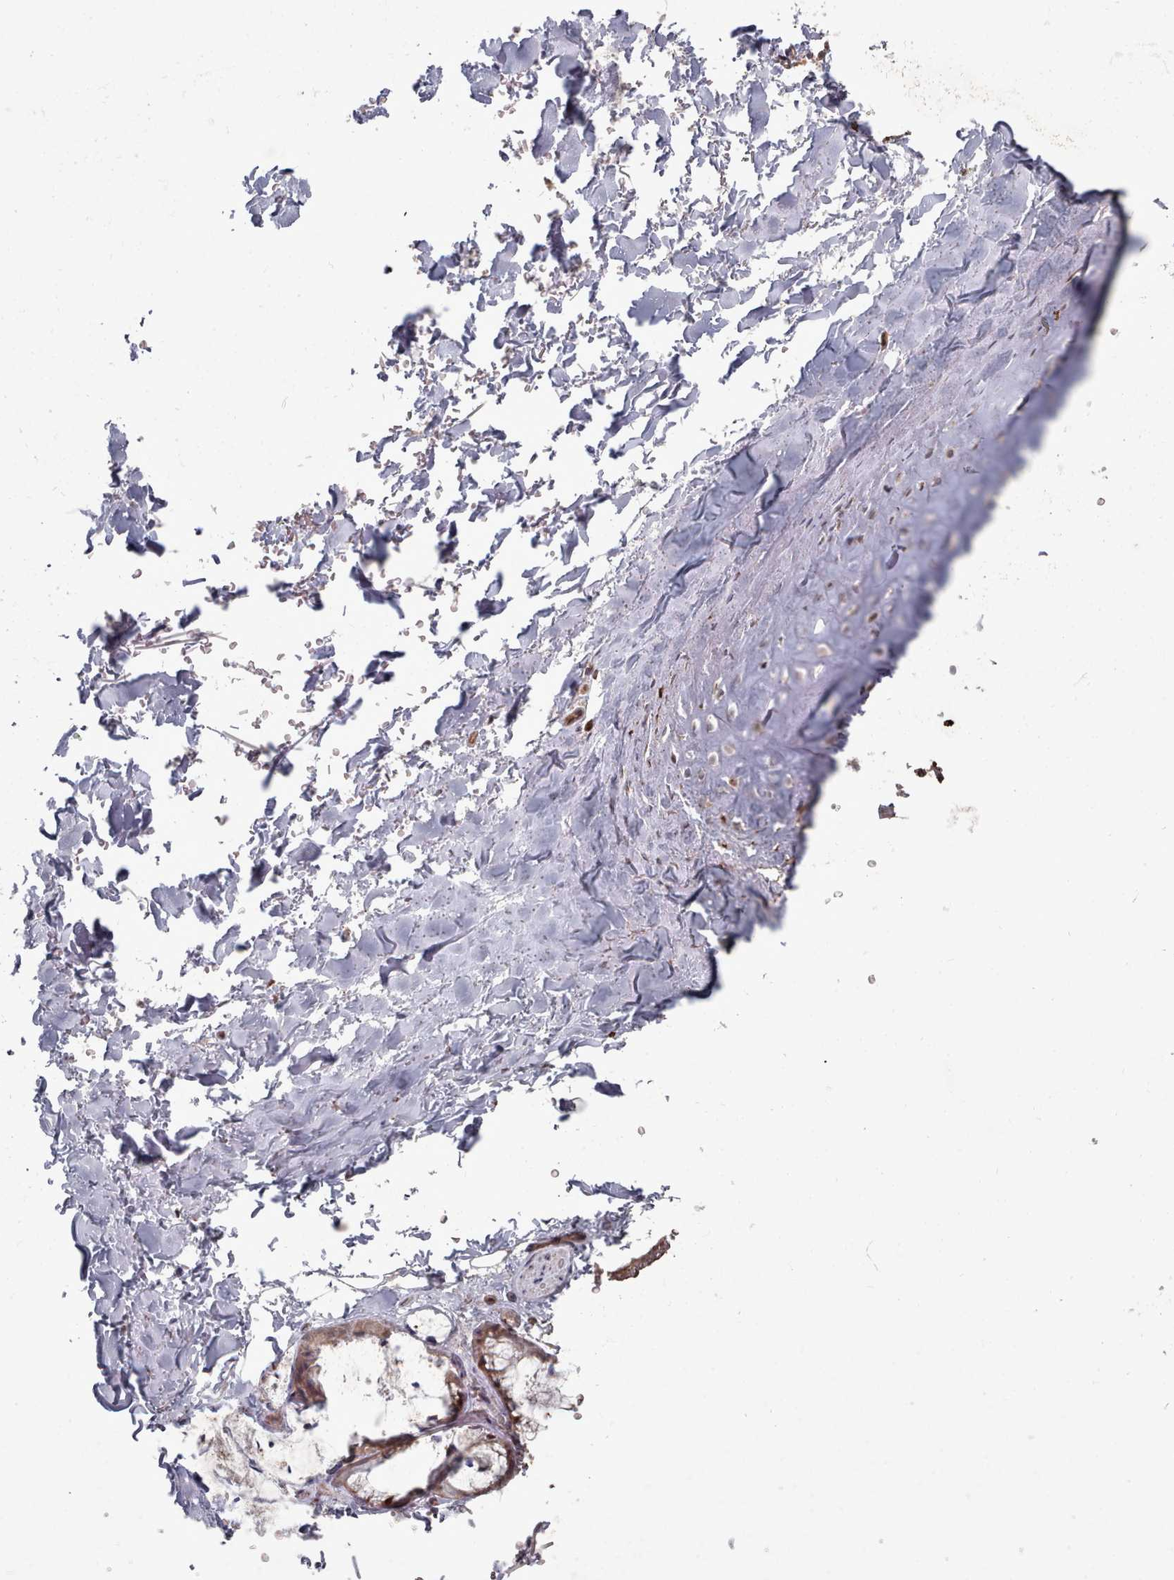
{"staining": {"intensity": "negative", "quantity": "none", "location": "none"}, "tissue": "adipose tissue", "cell_type": "Adipocytes", "image_type": "normal", "snomed": [{"axis": "morphology", "description": "Normal tissue, NOS"}, {"axis": "topography", "description": "Cartilage tissue"}], "caption": "A high-resolution histopathology image shows immunohistochemistry (IHC) staining of normal adipose tissue, which exhibits no significant expression in adipocytes.", "gene": "CPSF4", "patient": {"sex": "male", "age": 66}}